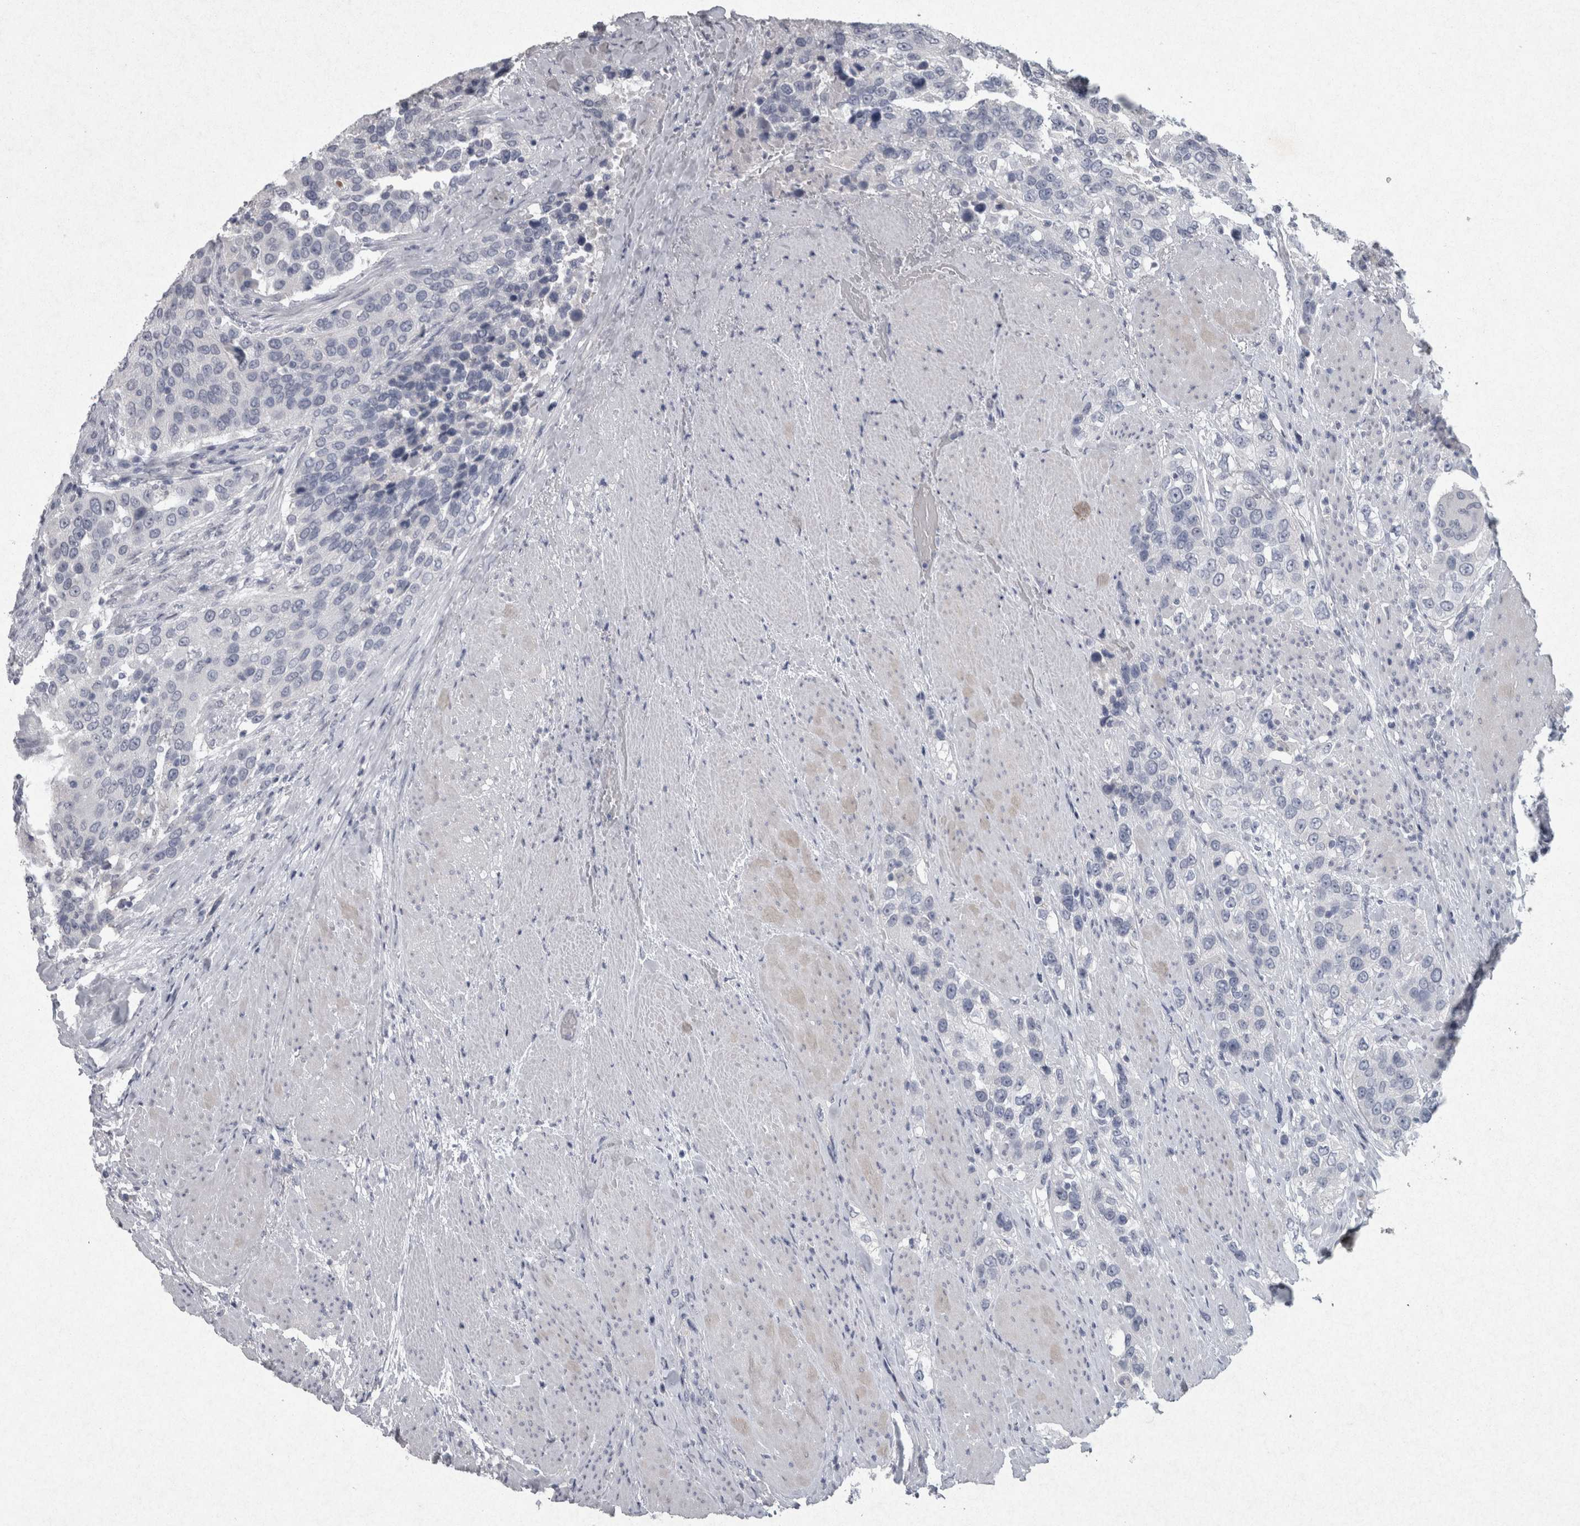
{"staining": {"intensity": "negative", "quantity": "none", "location": "none"}, "tissue": "urothelial cancer", "cell_type": "Tumor cells", "image_type": "cancer", "snomed": [{"axis": "morphology", "description": "Urothelial carcinoma, High grade"}, {"axis": "topography", "description": "Urinary bladder"}], "caption": "Human urothelial carcinoma (high-grade) stained for a protein using immunohistochemistry displays no positivity in tumor cells.", "gene": "PDX1", "patient": {"sex": "female", "age": 80}}